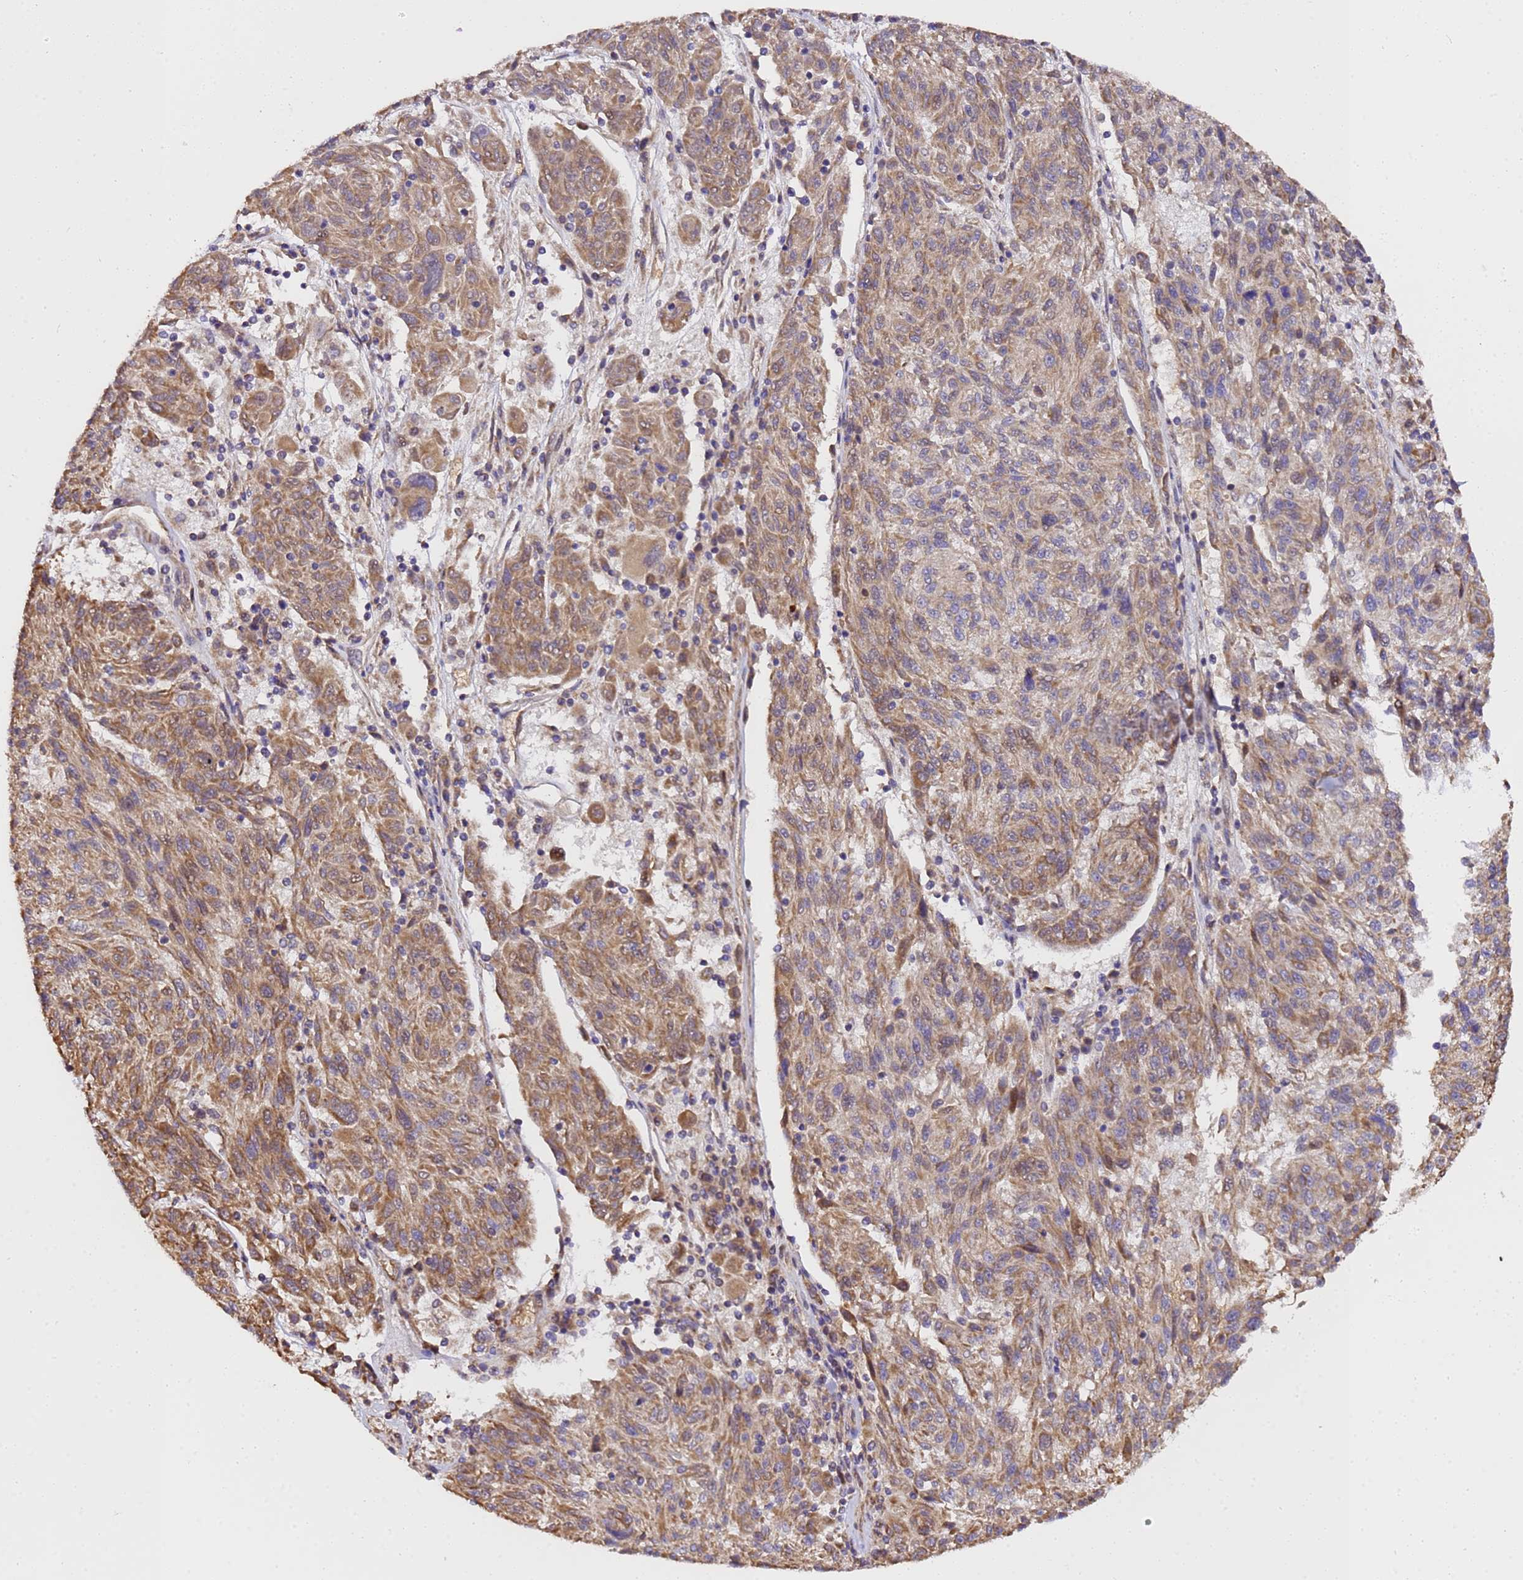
{"staining": {"intensity": "moderate", "quantity": "25%-75%", "location": "cytoplasmic/membranous"}, "tissue": "melanoma", "cell_type": "Tumor cells", "image_type": "cancer", "snomed": [{"axis": "morphology", "description": "Malignant melanoma, NOS"}, {"axis": "topography", "description": "Skin"}], "caption": "This is a histology image of immunohistochemistry staining of melanoma, which shows moderate expression in the cytoplasmic/membranous of tumor cells.", "gene": "LRRIQ1", "patient": {"sex": "male", "age": 53}}